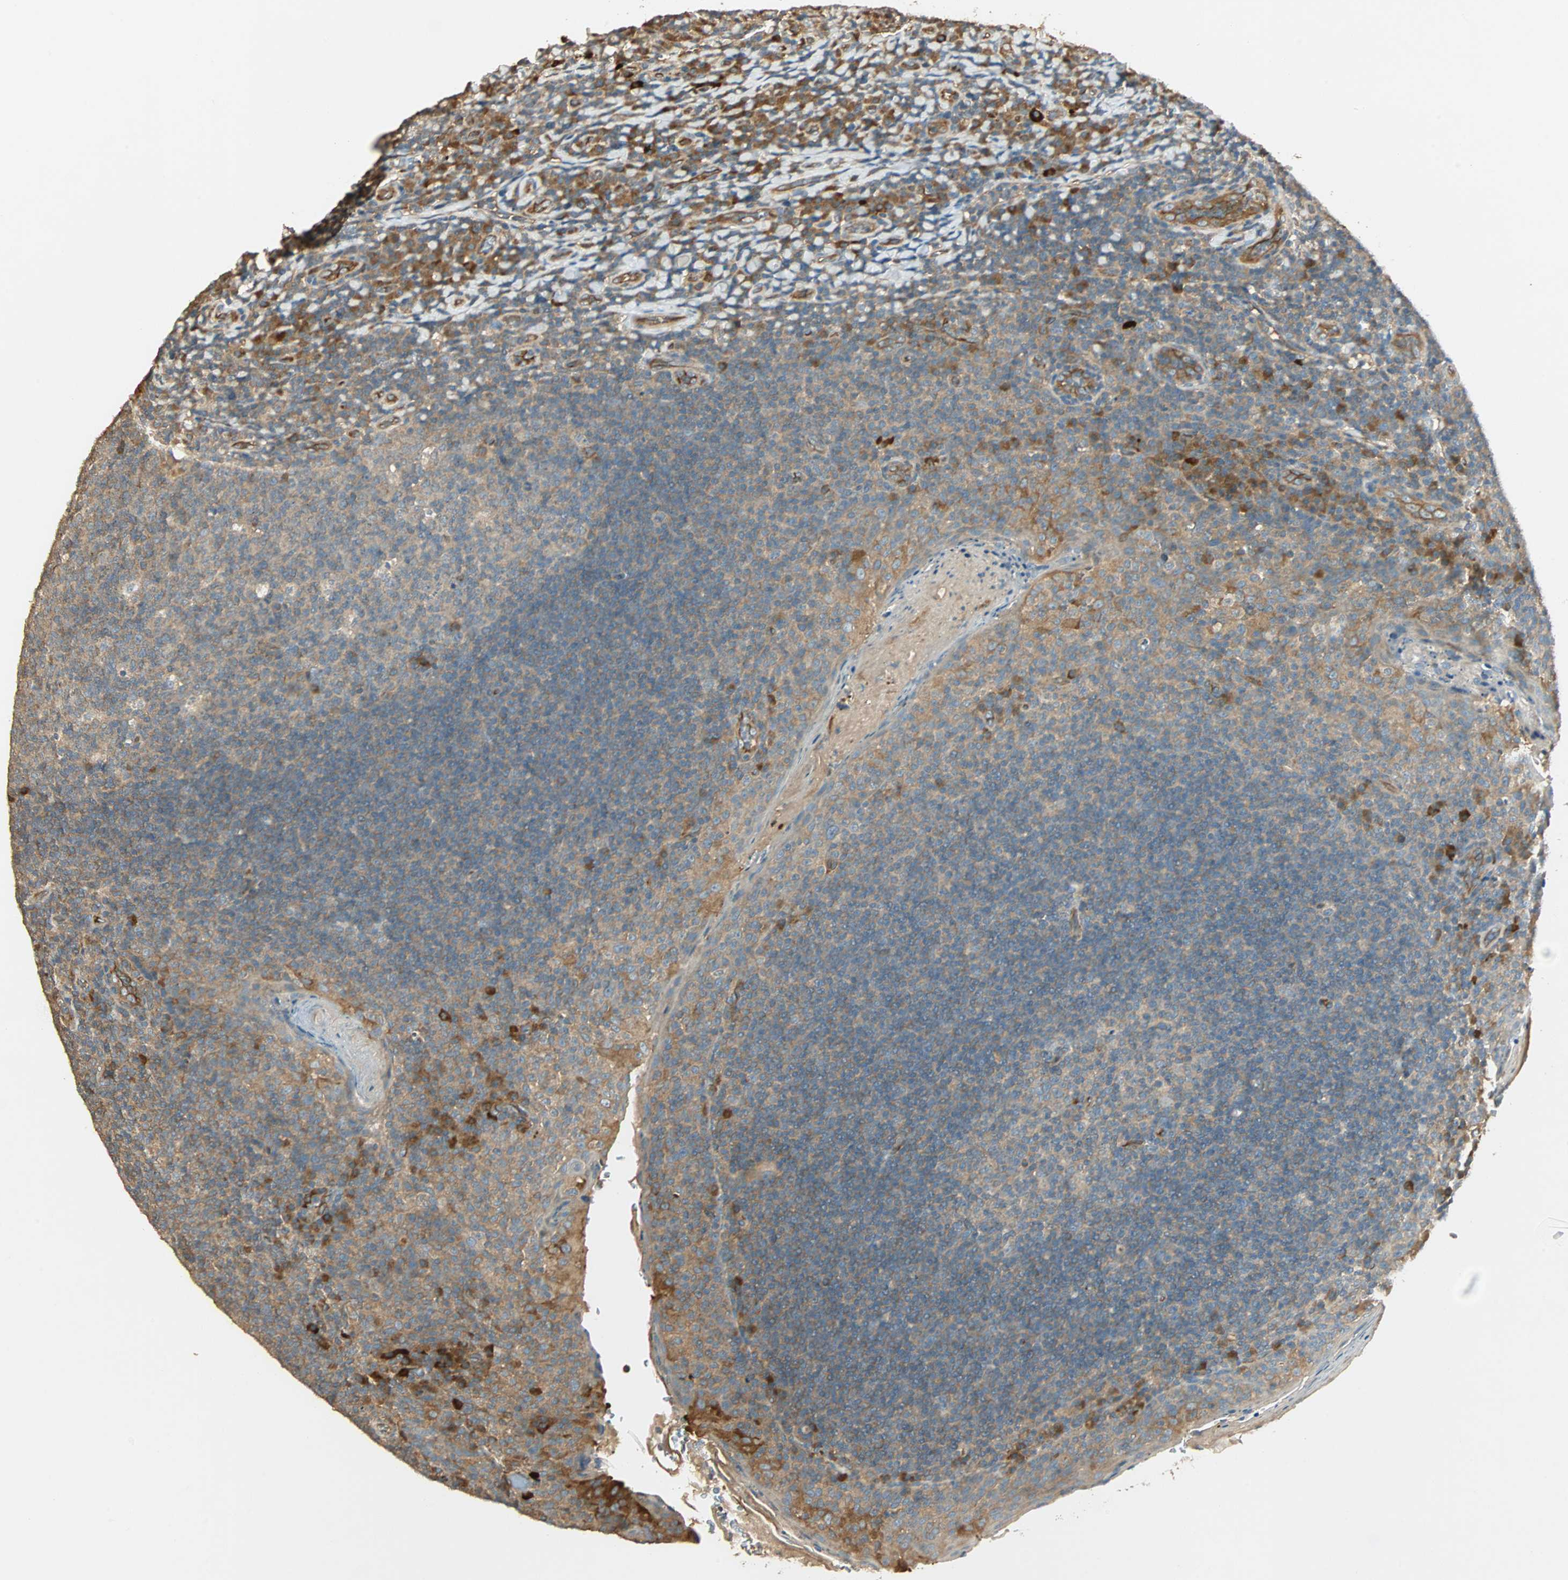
{"staining": {"intensity": "weak", "quantity": ">75%", "location": "cytoplasmic/membranous"}, "tissue": "tonsil", "cell_type": "Germinal center cells", "image_type": "normal", "snomed": [{"axis": "morphology", "description": "Normal tissue, NOS"}, {"axis": "topography", "description": "Tonsil"}], "caption": "This image reveals unremarkable tonsil stained with immunohistochemistry (IHC) to label a protein in brown. The cytoplasmic/membranous of germinal center cells show weak positivity for the protein. Nuclei are counter-stained blue.", "gene": "GALK1", "patient": {"sex": "male", "age": 17}}